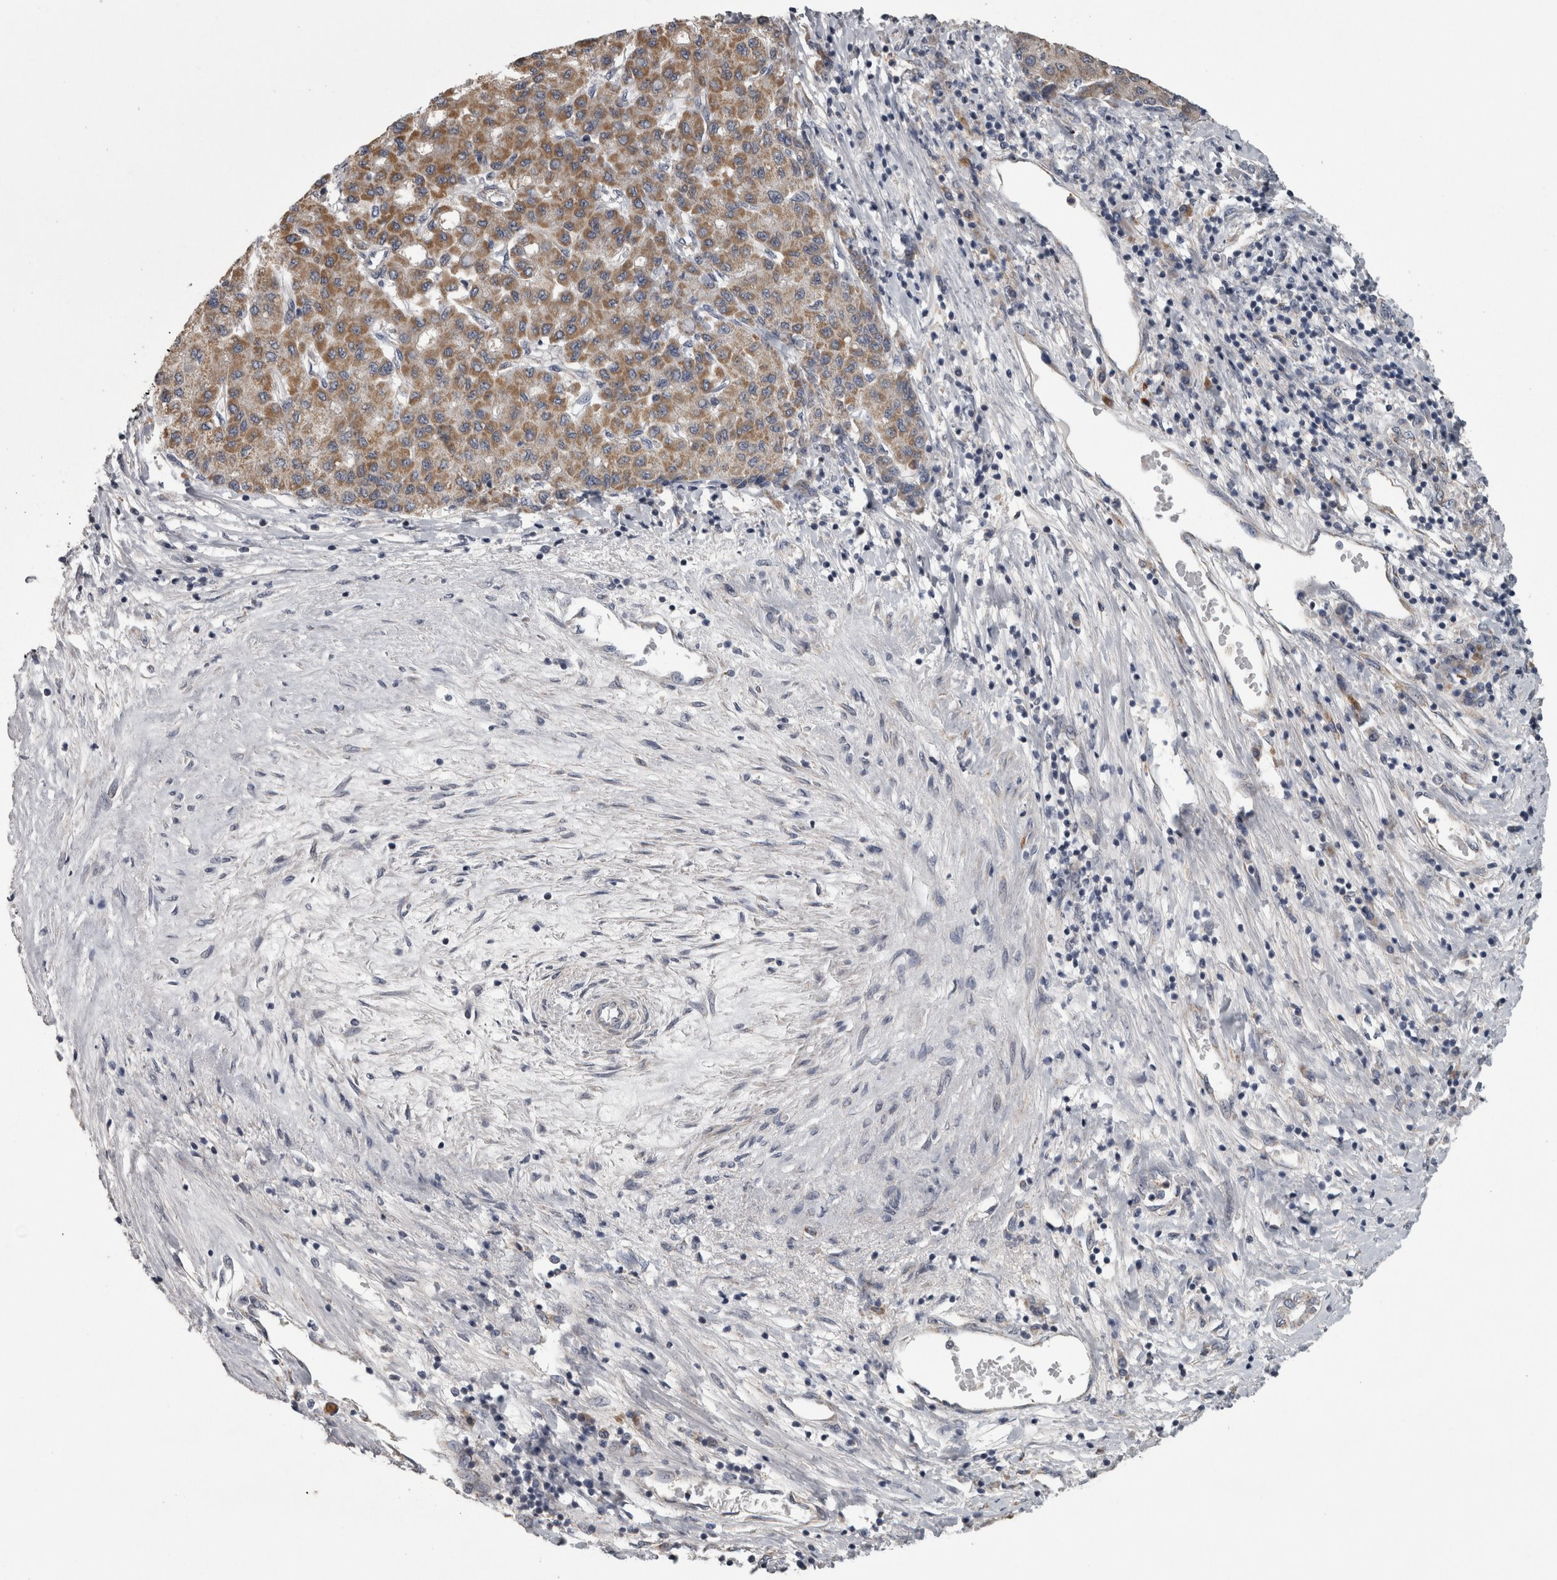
{"staining": {"intensity": "moderate", "quantity": ">75%", "location": "cytoplasmic/membranous"}, "tissue": "liver cancer", "cell_type": "Tumor cells", "image_type": "cancer", "snomed": [{"axis": "morphology", "description": "Carcinoma, Hepatocellular, NOS"}, {"axis": "topography", "description": "Liver"}], "caption": "Human liver cancer (hepatocellular carcinoma) stained with a protein marker exhibits moderate staining in tumor cells.", "gene": "DBT", "patient": {"sex": "male", "age": 65}}